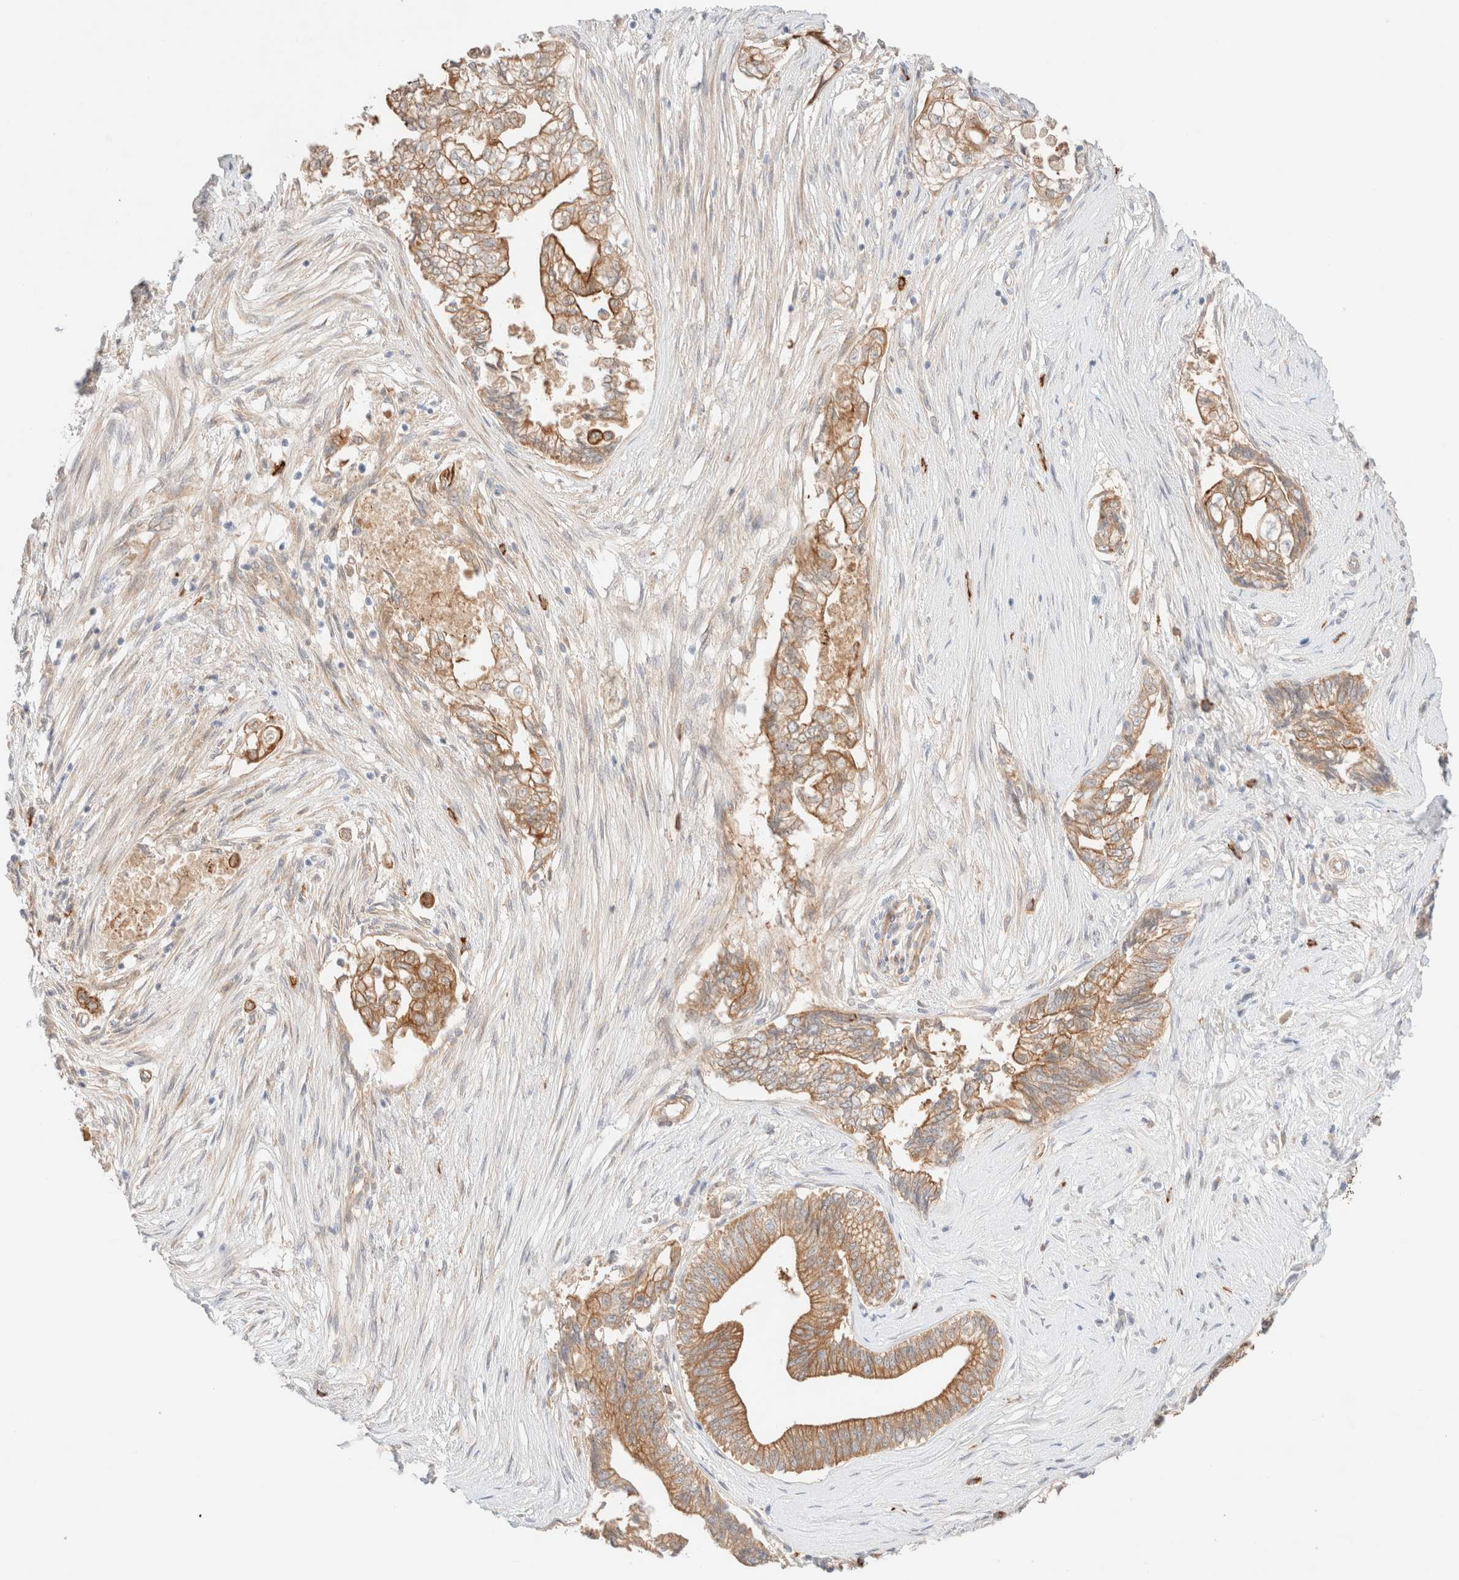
{"staining": {"intensity": "moderate", "quantity": ">75%", "location": "cytoplasmic/membranous"}, "tissue": "pancreatic cancer", "cell_type": "Tumor cells", "image_type": "cancer", "snomed": [{"axis": "morphology", "description": "Adenocarcinoma, NOS"}, {"axis": "topography", "description": "Pancreas"}], "caption": "Immunohistochemistry (IHC) image of pancreatic cancer (adenocarcinoma) stained for a protein (brown), which demonstrates medium levels of moderate cytoplasmic/membranous positivity in about >75% of tumor cells.", "gene": "NIBAN2", "patient": {"sex": "male", "age": 72}}